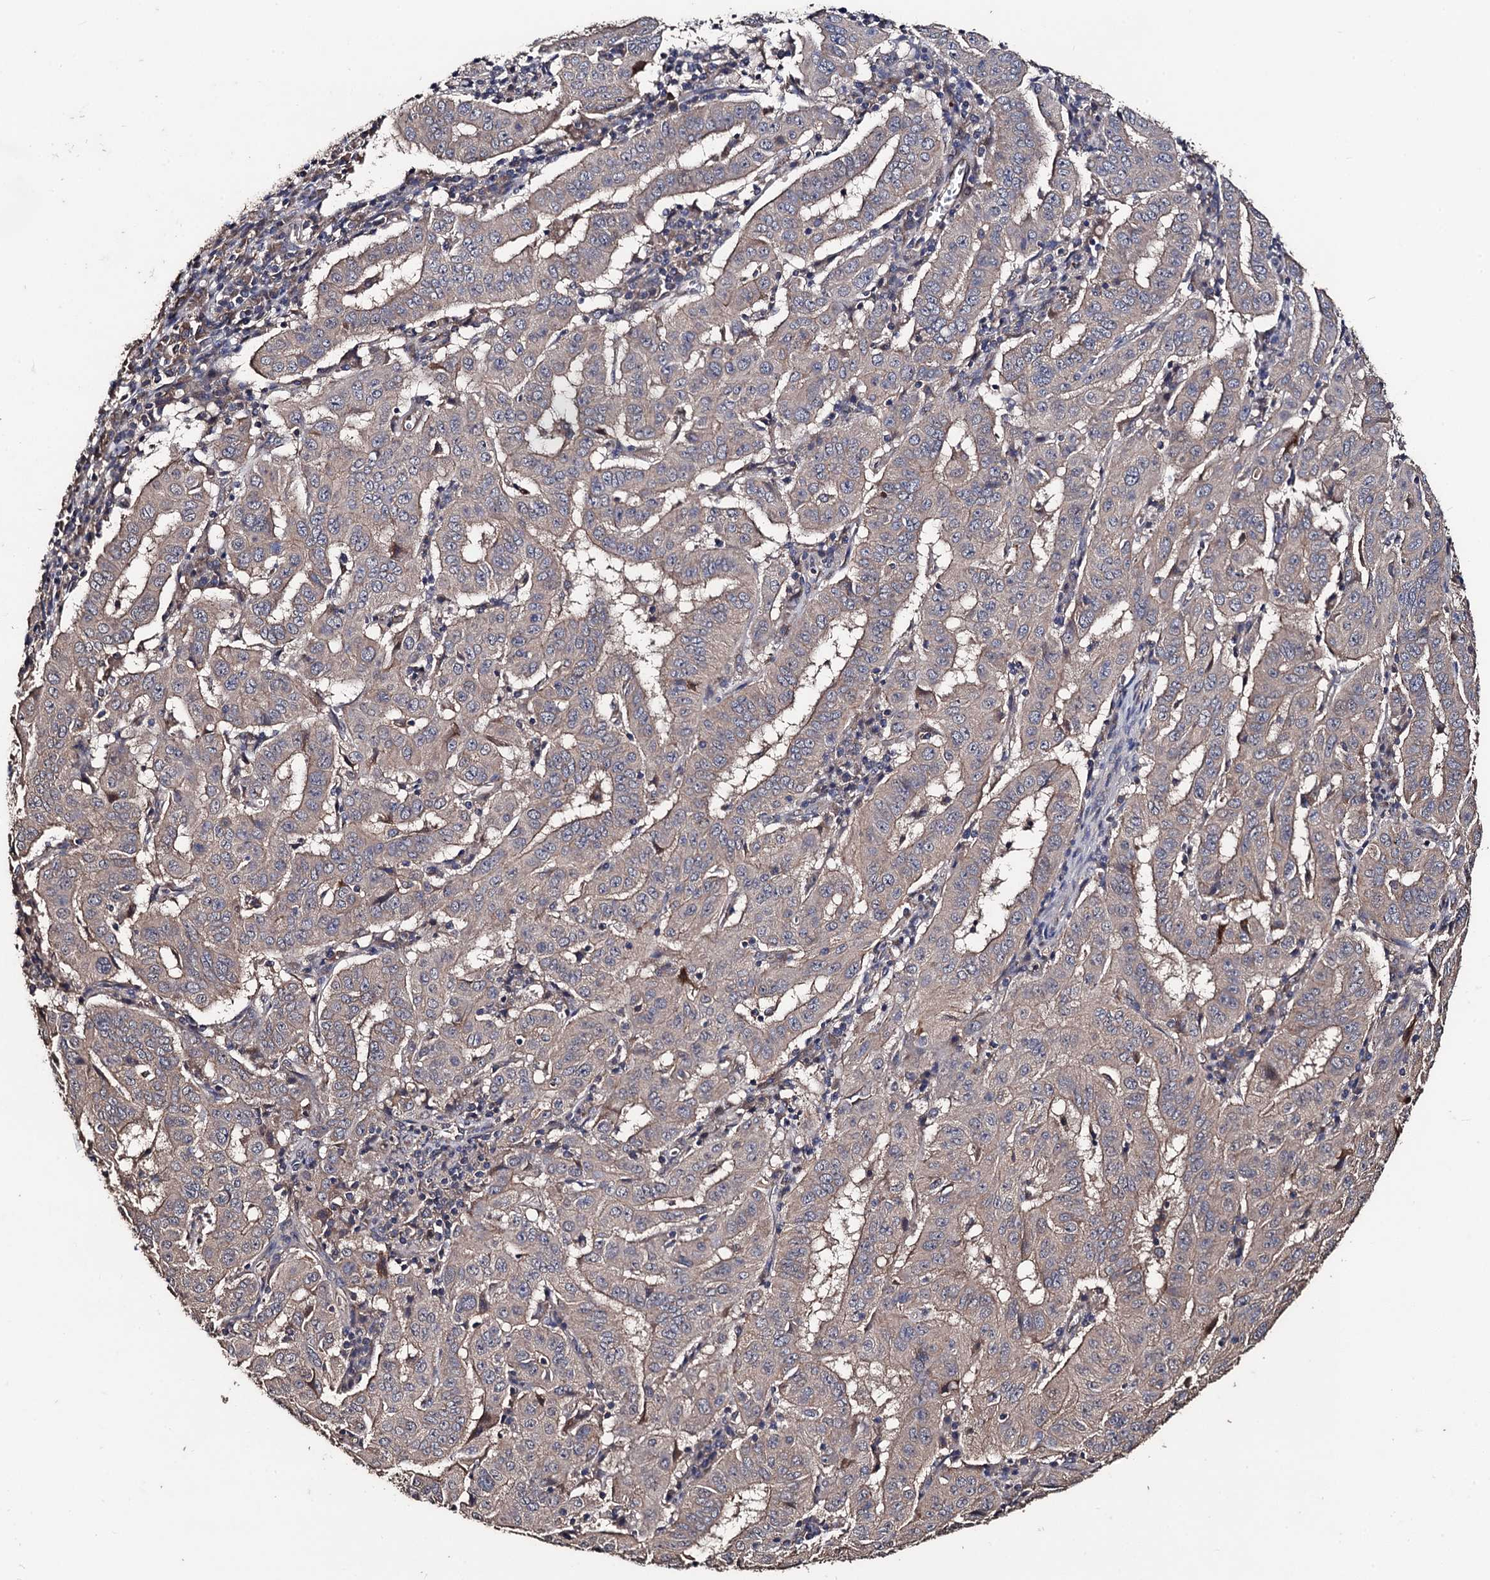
{"staining": {"intensity": "weak", "quantity": "25%-75%", "location": "cytoplasmic/membranous"}, "tissue": "pancreatic cancer", "cell_type": "Tumor cells", "image_type": "cancer", "snomed": [{"axis": "morphology", "description": "Adenocarcinoma, NOS"}, {"axis": "topography", "description": "Pancreas"}], "caption": "Adenocarcinoma (pancreatic) was stained to show a protein in brown. There is low levels of weak cytoplasmic/membranous expression in about 25%-75% of tumor cells.", "gene": "PPTC7", "patient": {"sex": "male", "age": 63}}